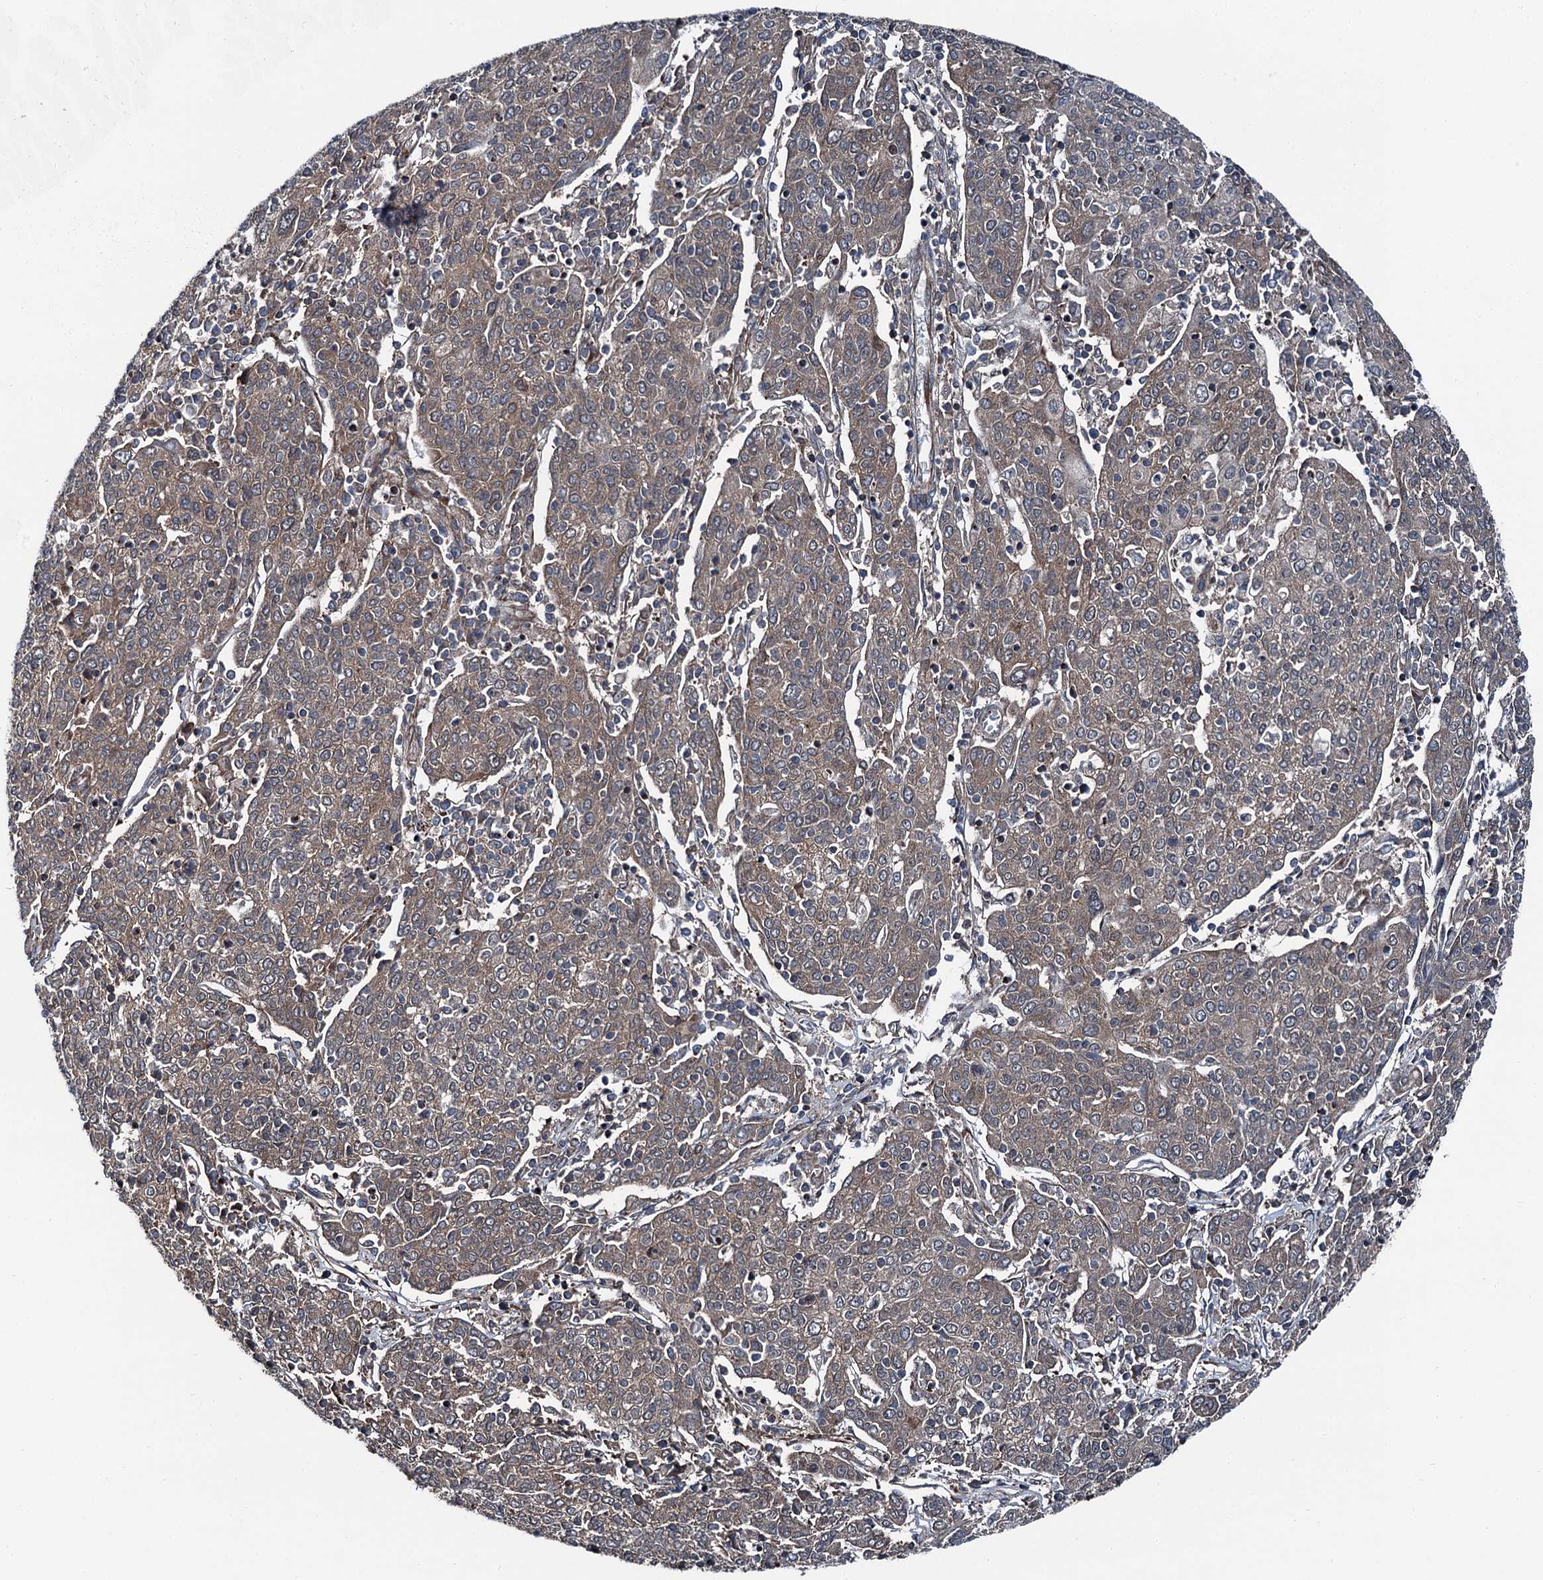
{"staining": {"intensity": "weak", "quantity": "25%-75%", "location": "cytoplasmic/membranous"}, "tissue": "cervical cancer", "cell_type": "Tumor cells", "image_type": "cancer", "snomed": [{"axis": "morphology", "description": "Squamous cell carcinoma, NOS"}, {"axis": "topography", "description": "Cervix"}], "caption": "An IHC histopathology image of neoplastic tissue is shown. Protein staining in brown highlights weak cytoplasmic/membranous positivity in squamous cell carcinoma (cervical) within tumor cells.", "gene": "POLR1D", "patient": {"sex": "female", "age": 67}}